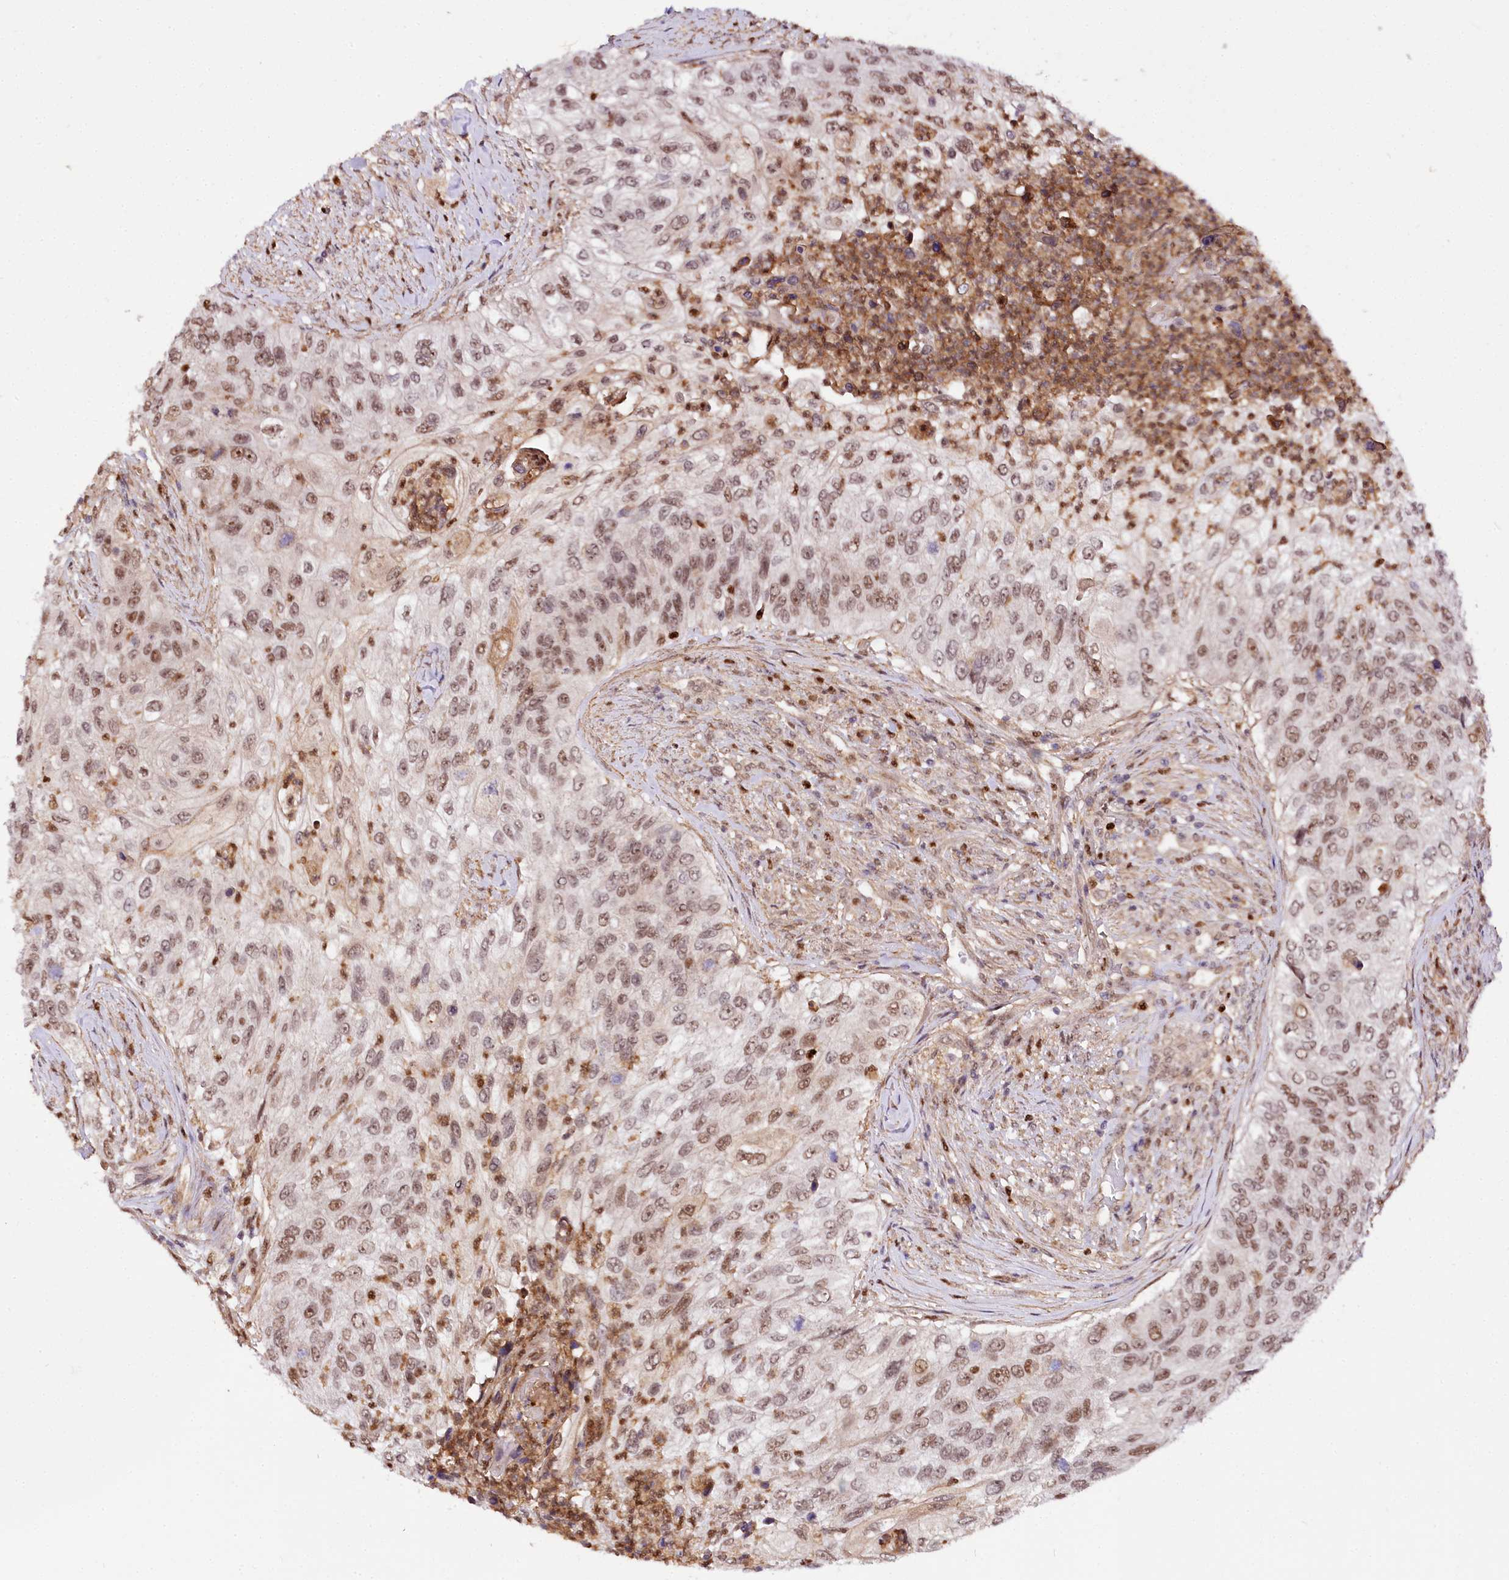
{"staining": {"intensity": "moderate", "quantity": "25%-75%", "location": "nuclear"}, "tissue": "urothelial cancer", "cell_type": "Tumor cells", "image_type": "cancer", "snomed": [{"axis": "morphology", "description": "Urothelial carcinoma, High grade"}, {"axis": "topography", "description": "Urinary bladder"}], "caption": "This histopathology image displays immunohistochemistry (IHC) staining of urothelial cancer, with medium moderate nuclear staining in about 25%-75% of tumor cells.", "gene": "GNL3L", "patient": {"sex": "female", "age": 60}}